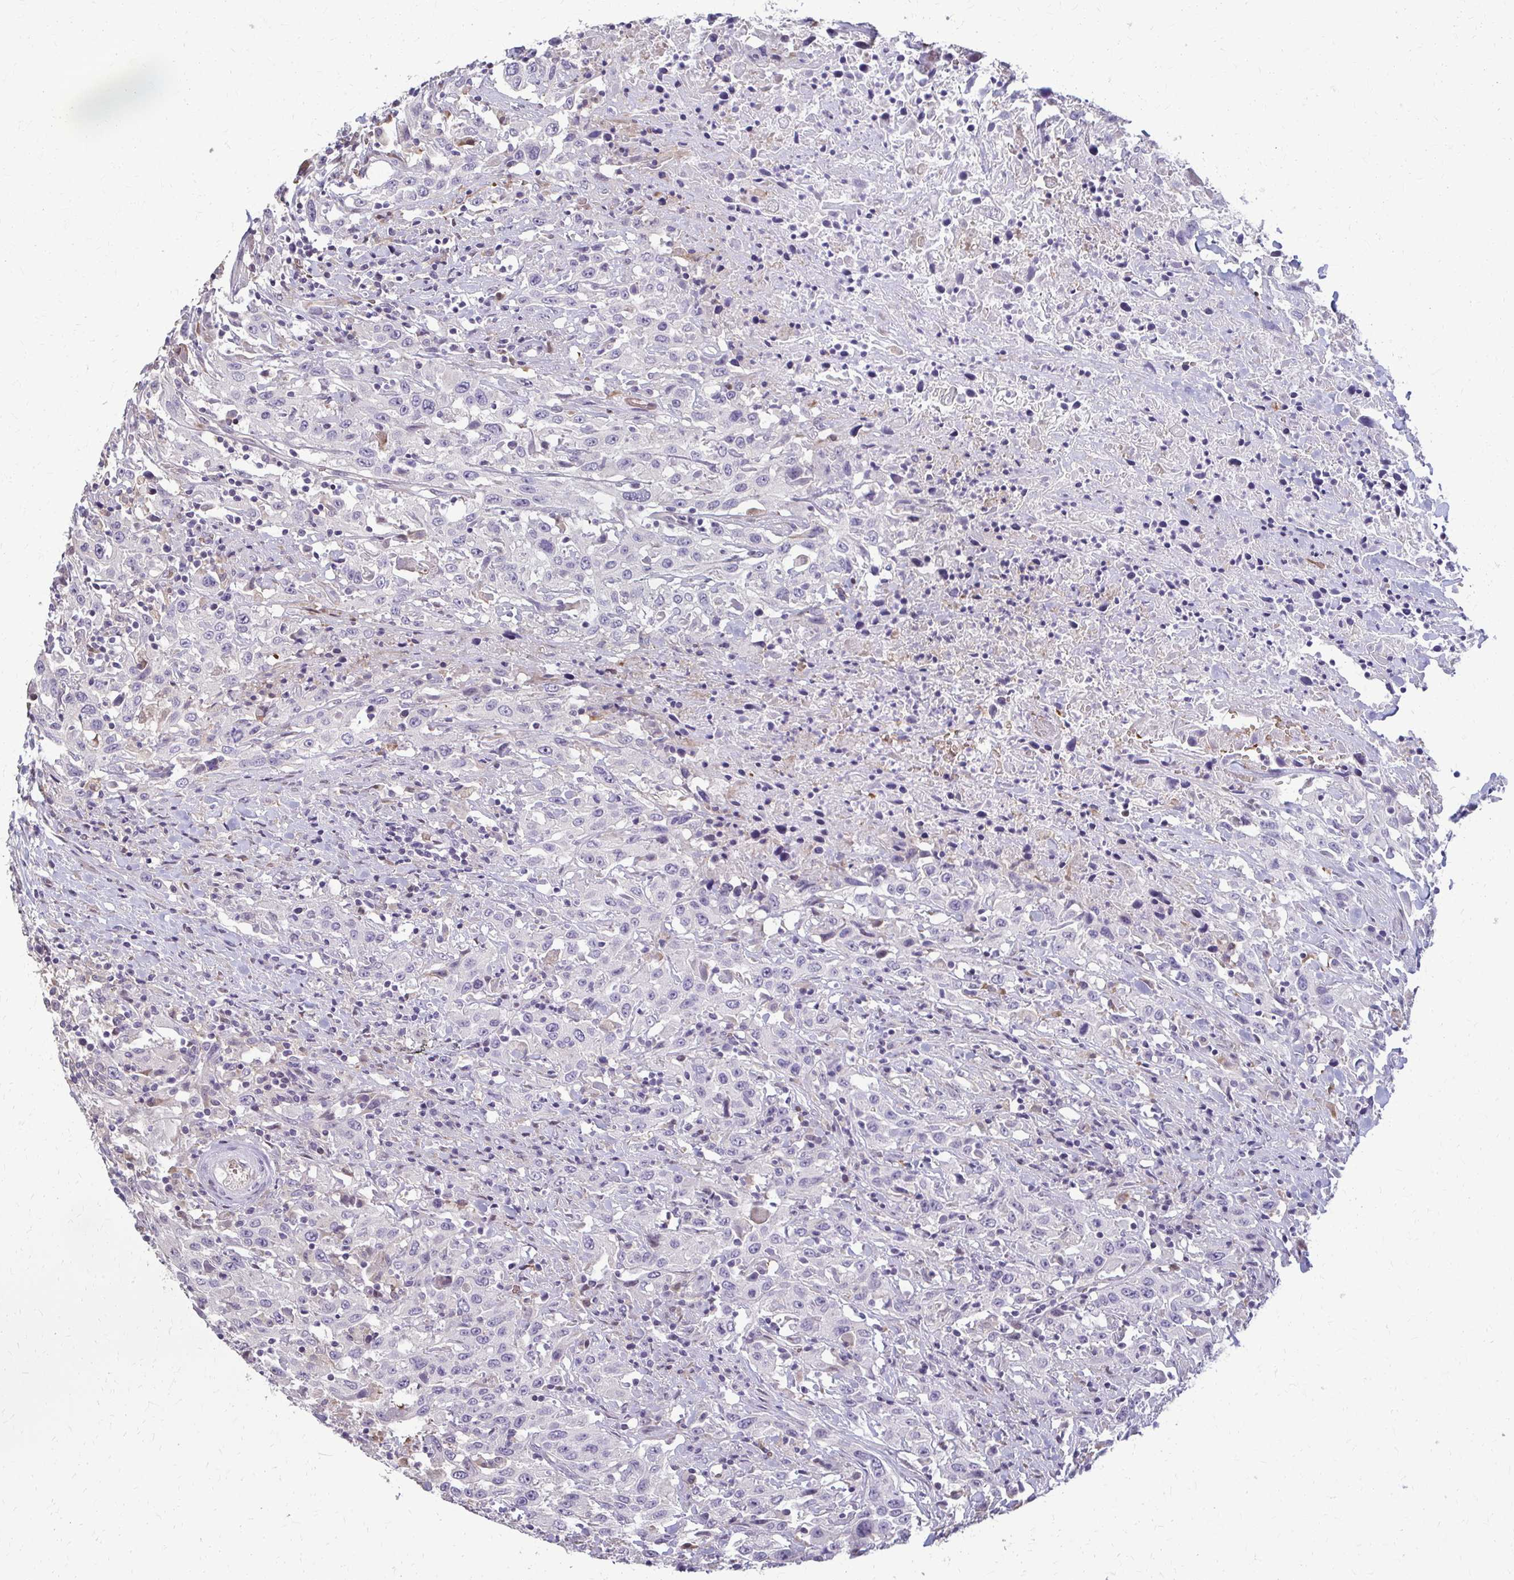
{"staining": {"intensity": "negative", "quantity": "none", "location": "none"}, "tissue": "urothelial cancer", "cell_type": "Tumor cells", "image_type": "cancer", "snomed": [{"axis": "morphology", "description": "Urothelial carcinoma, High grade"}, {"axis": "topography", "description": "Urinary bladder"}], "caption": "A high-resolution micrograph shows immunohistochemistry staining of urothelial cancer, which reveals no significant positivity in tumor cells.", "gene": "ZNF34", "patient": {"sex": "male", "age": 61}}